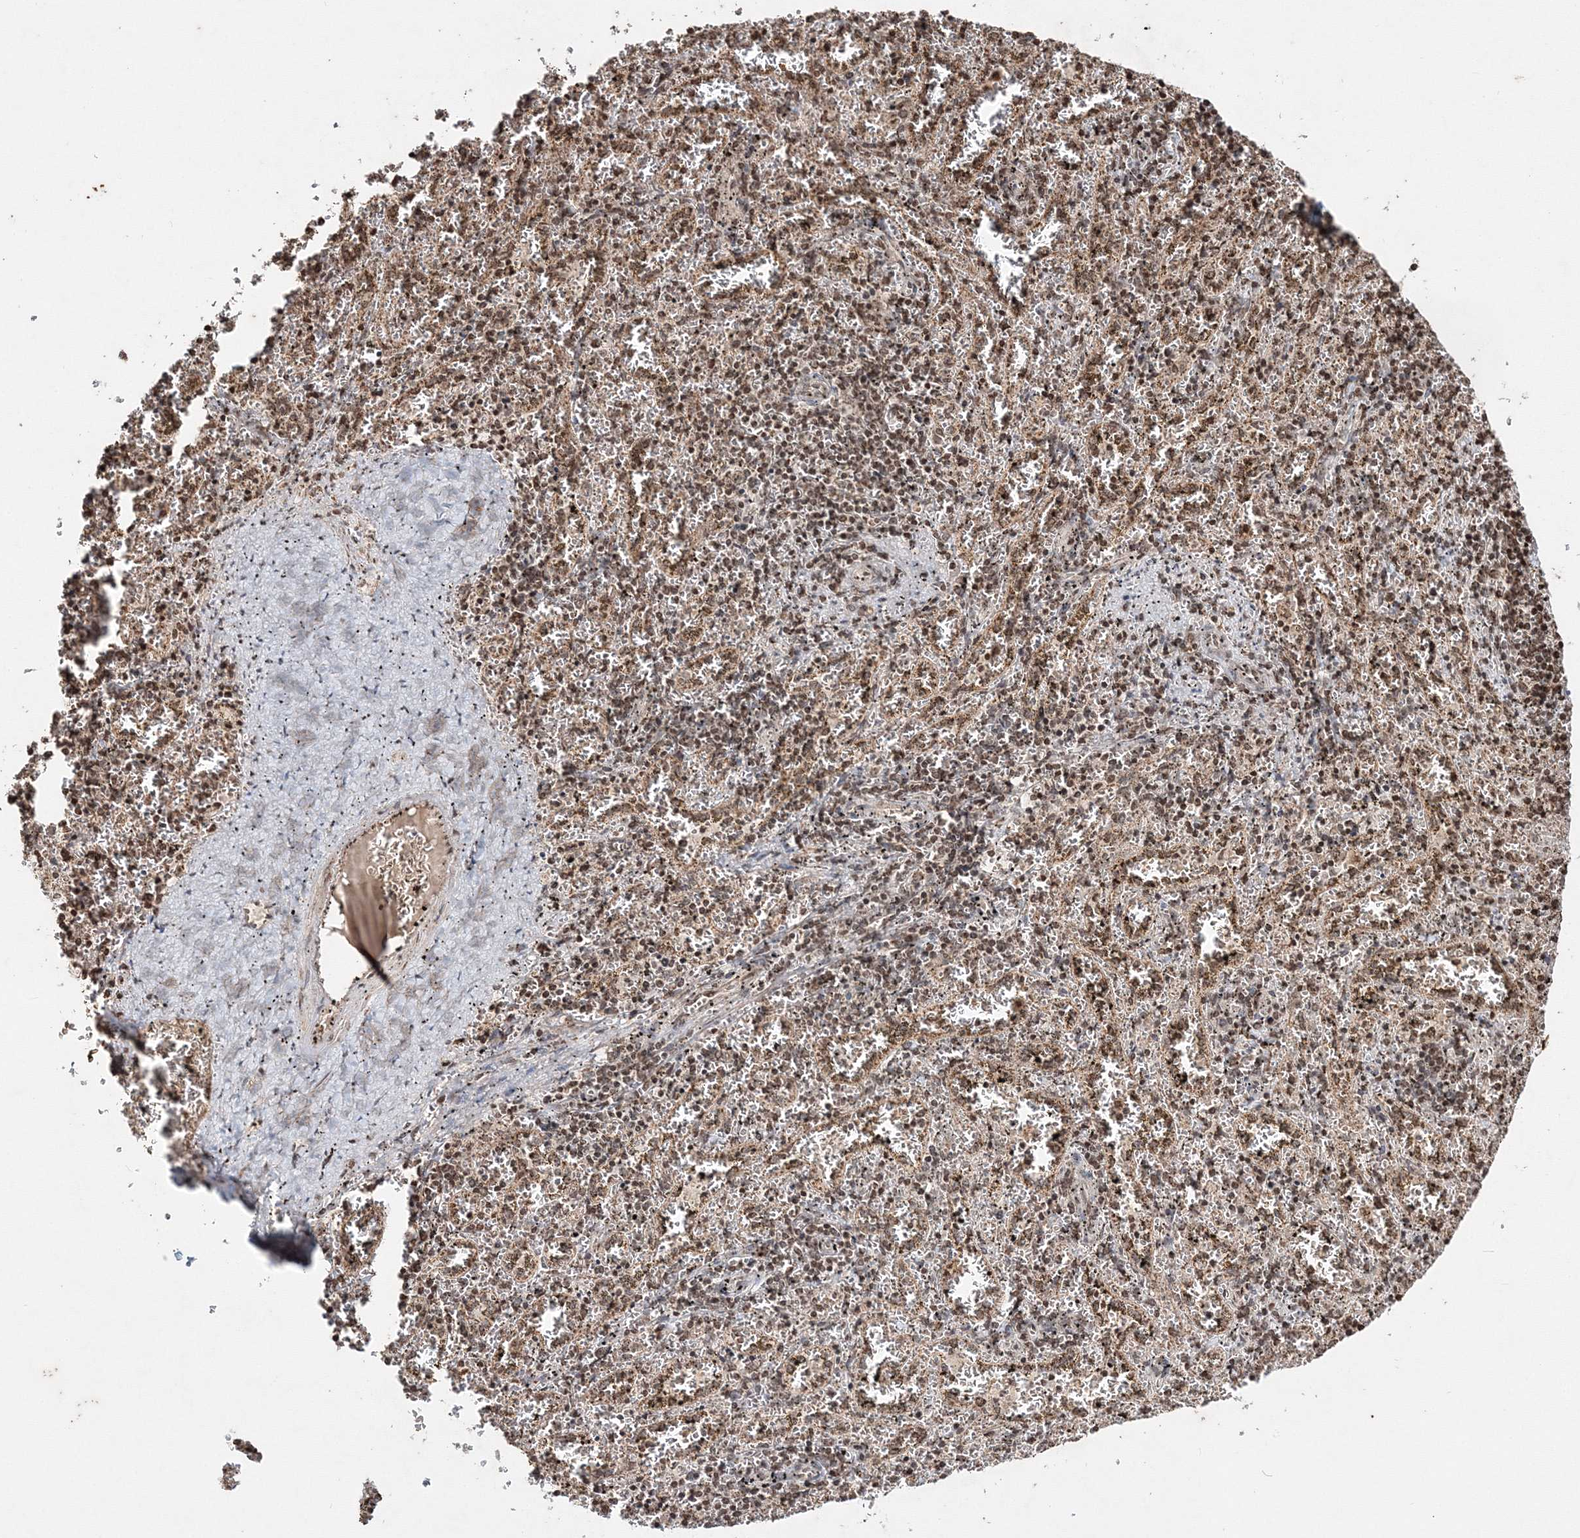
{"staining": {"intensity": "moderate", "quantity": "25%-75%", "location": "nuclear"}, "tissue": "spleen", "cell_type": "Cells in red pulp", "image_type": "normal", "snomed": [{"axis": "morphology", "description": "Normal tissue, NOS"}, {"axis": "topography", "description": "Spleen"}], "caption": "High-power microscopy captured an immunohistochemistry (IHC) image of benign spleen, revealing moderate nuclear staining in about 25%-75% of cells in red pulp.", "gene": "CARM1", "patient": {"sex": "male", "age": 11}}